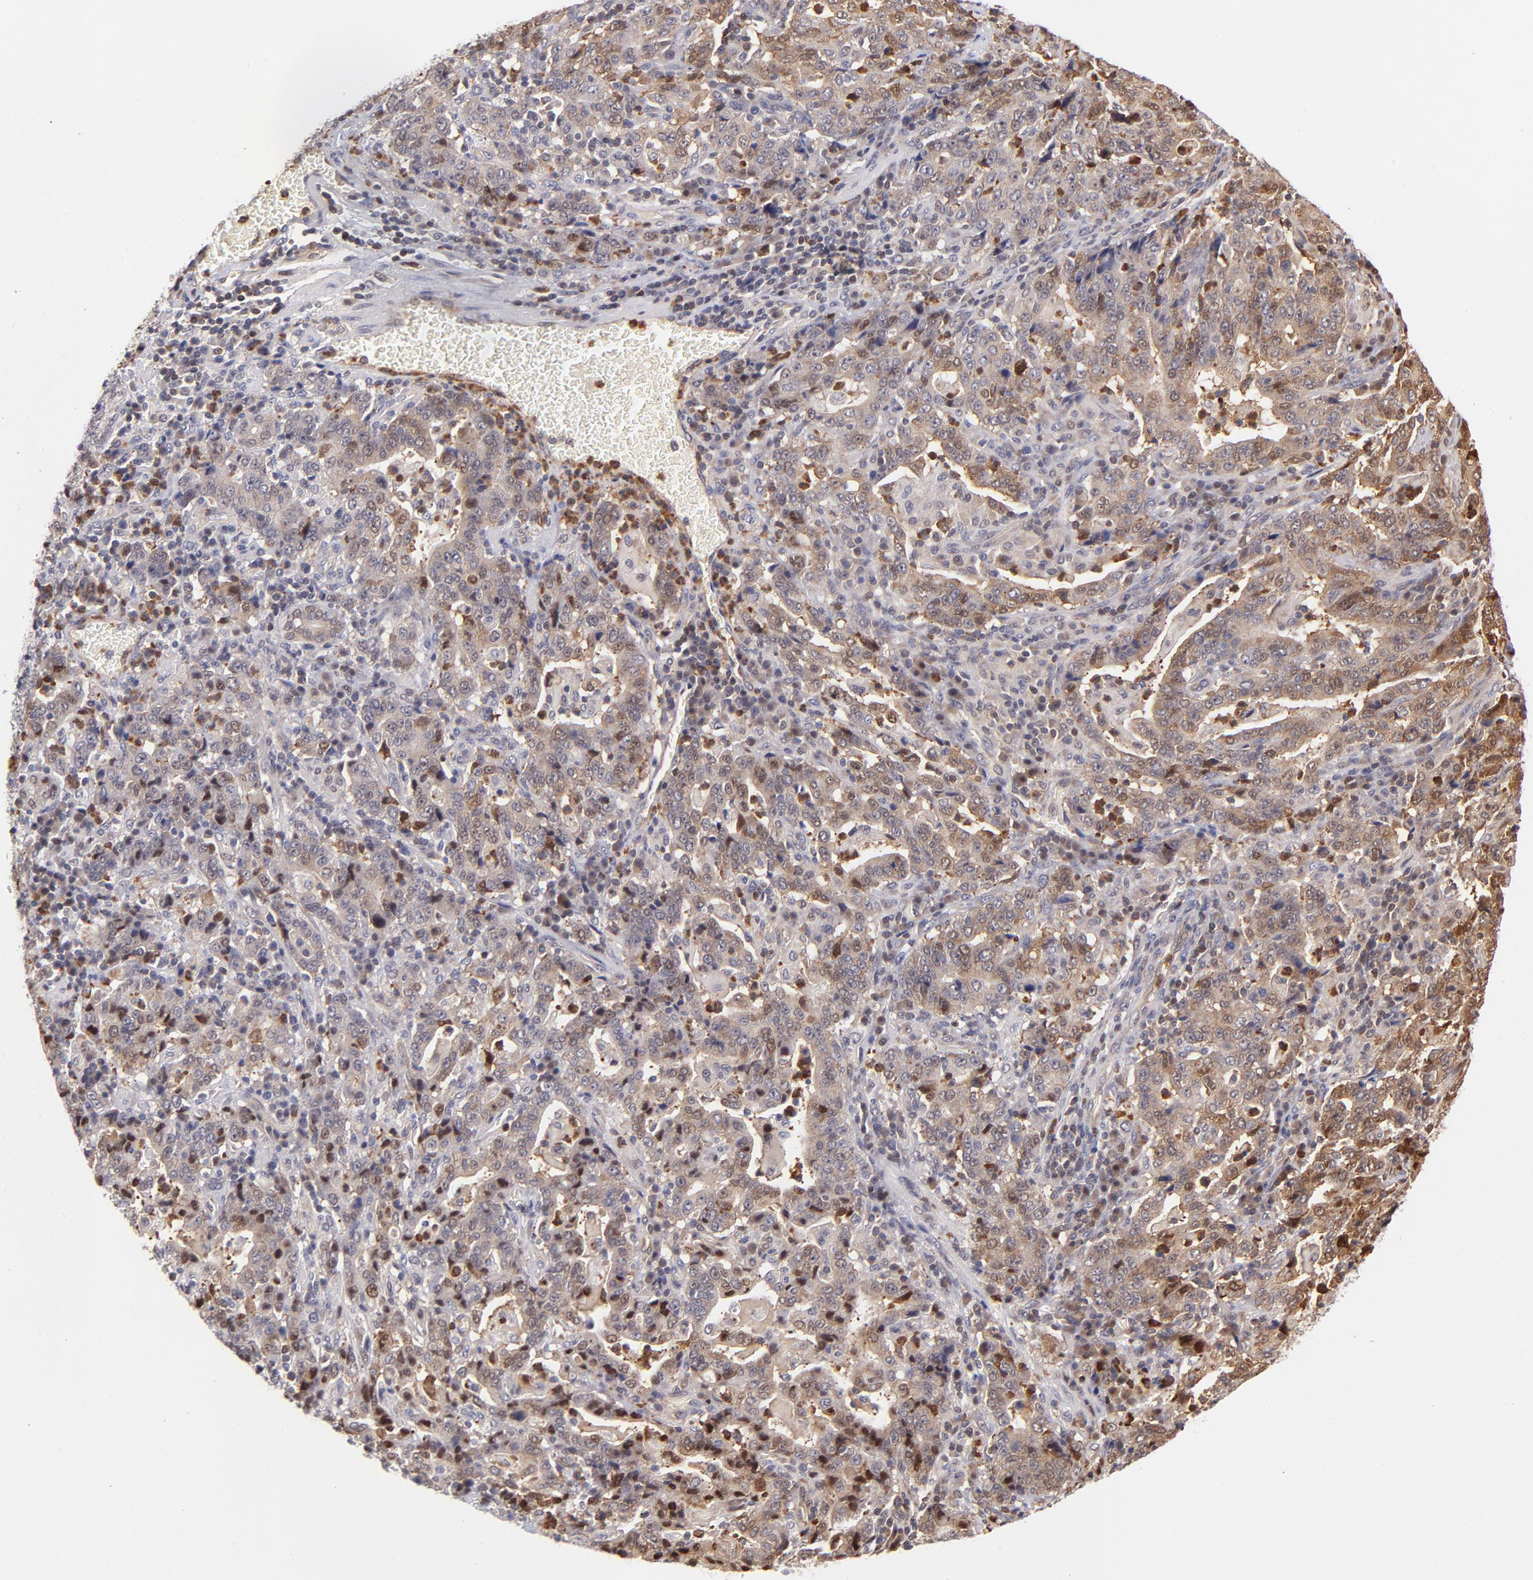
{"staining": {"intensity": "moderate", "quantity": ">75%", "location": "cytoplasmic/membranous"}, "tissue": "stomach cancer", "cell_type": "Tumor cells", "image_type": "cancer", "snomed": [{"axis": "morphology", "description": "Normal tissue, NOS"}, {"axis": "morphology", "description": "Adenocarcinoma, NOS"}, {"axis": "topography", "description": "Stomach, upper"}, {"axis": "topography", "description": "Stomach"}], "caption": "Immunohistochemical staining of human adenocarcinoma (stomach) shows moderate cytoplasmic/membranous protein staining in approximately >75% of tumor cells. (DAB IHC with brightfield microscopy, high magnification).", "gene": "YWHAB", "patient": {"sex": "male", "age": 59}}